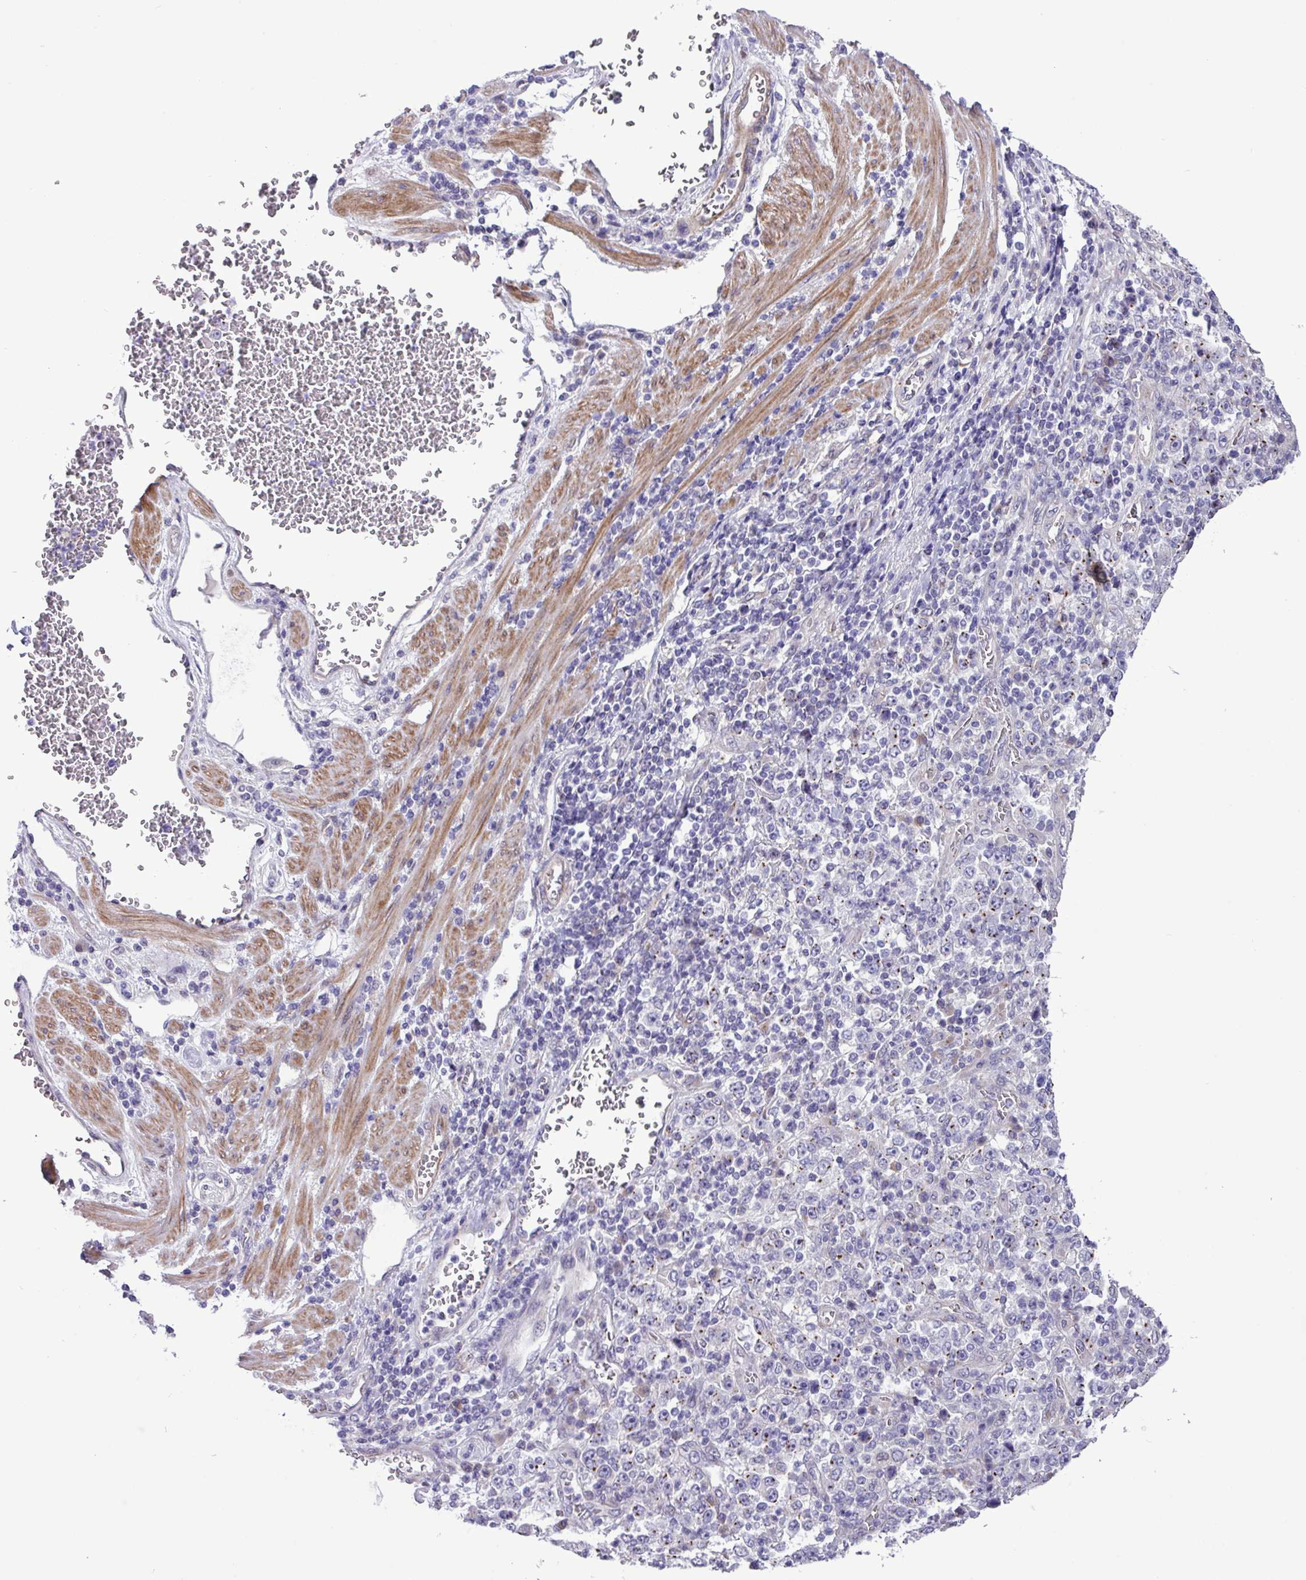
{"staining": {"intensity": "moderate", "quantity": "25%-75%", "location": "cytoplasmic/membranous"}, "tissue": "stomach cancer", "cell_type": "Tumor cells", "image_type": "cancer", "snomed": [{"axis": "morphology", "description": "Normal tissue, NOS"}, {"axis": "morphology", "description": "Adenocarcinoma, NOS"}, {"axis": "topography", "description": "Stomach, upper"}, {"axis": "topography", "description": "Stomach"}], "caption": "There is medium levels of moderate cytoplasmic/membranous expression in tumor cells of stomach cancer, as demonstrated by immunohistochemical staining (brown color).", "gene": "SPINK8", "patient": {"sex": "male", "age": 59}}